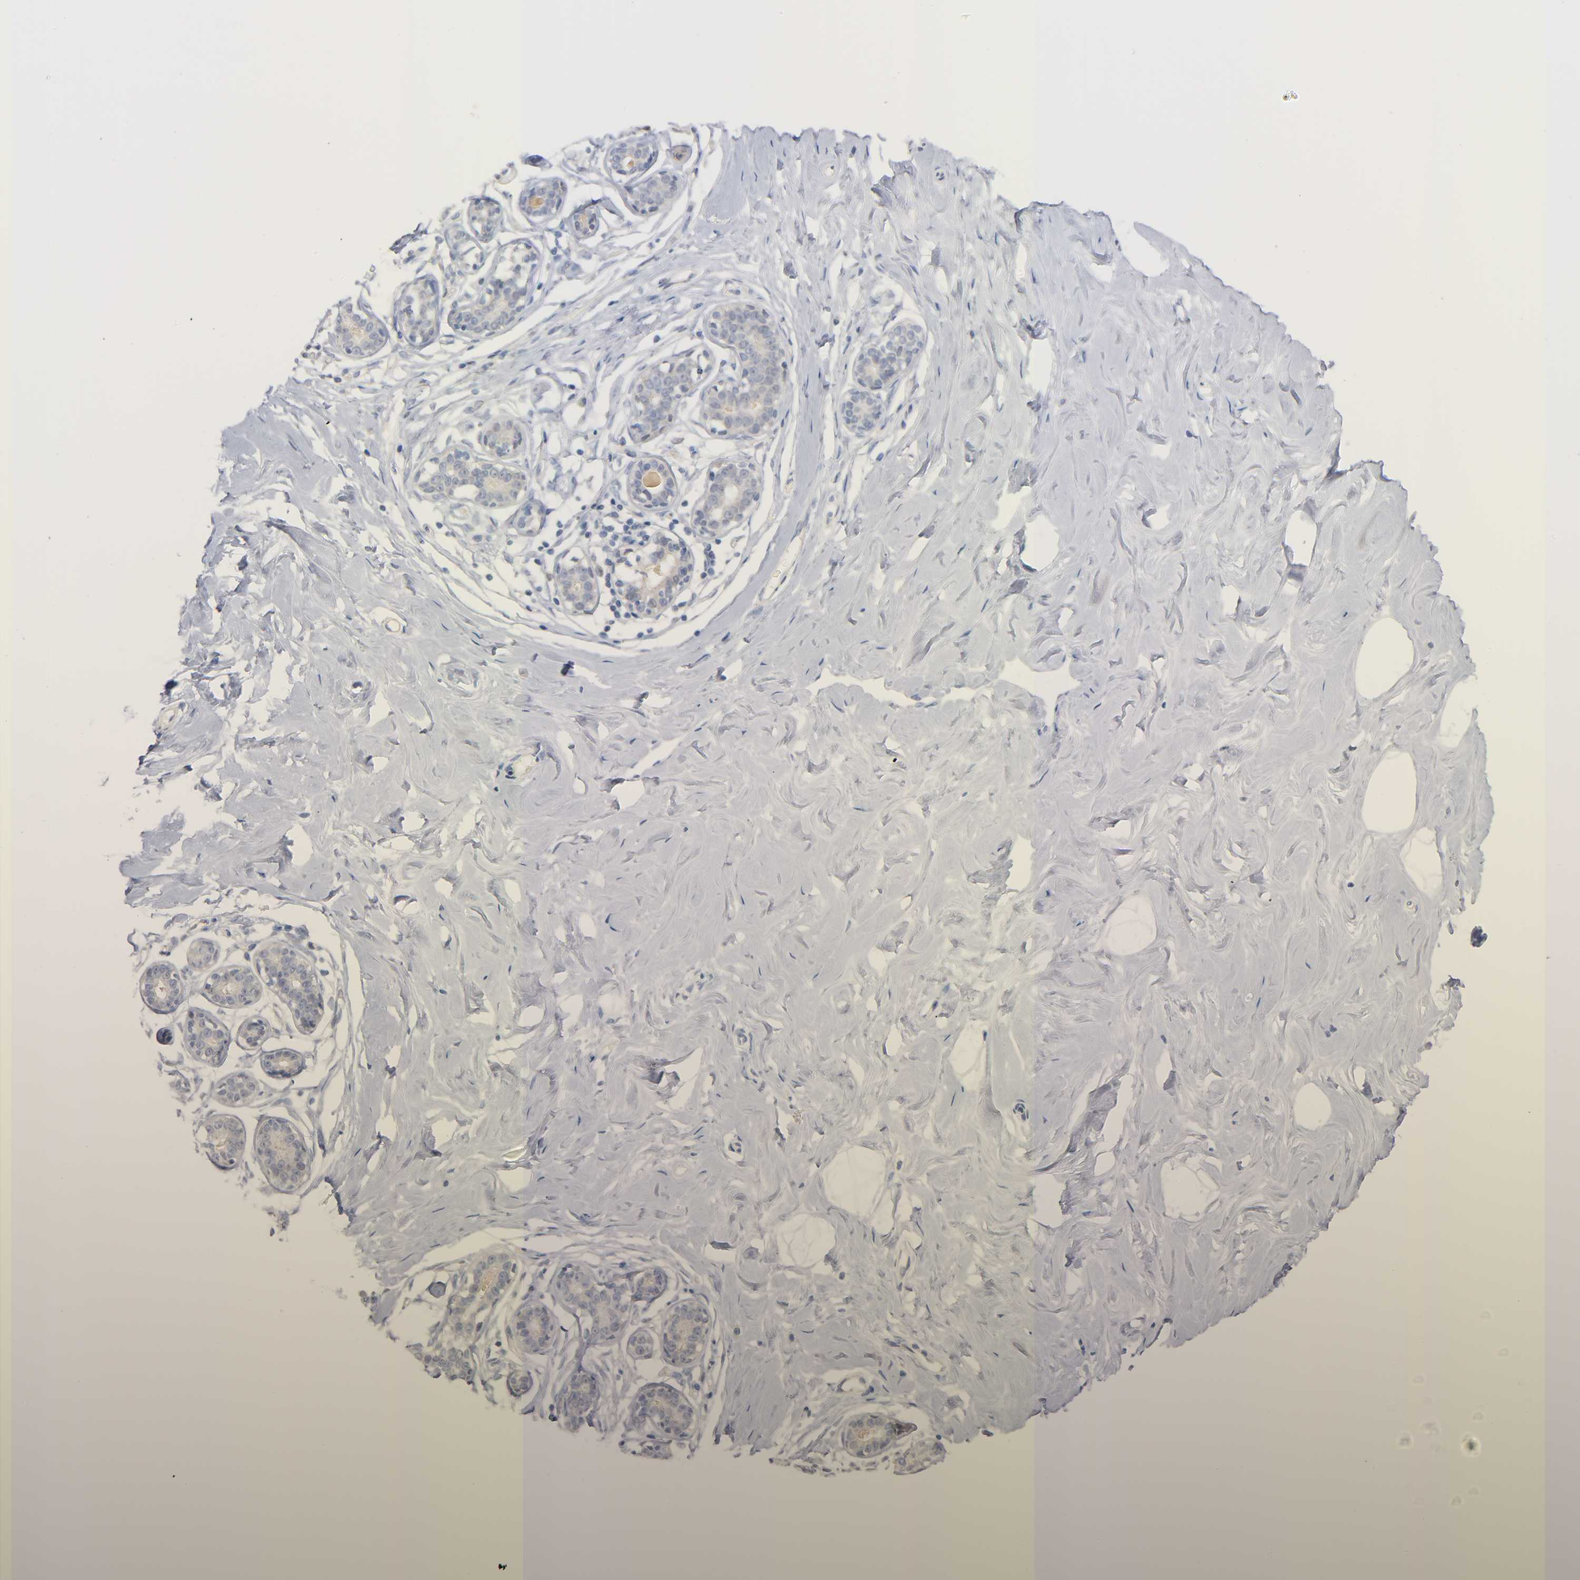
{"staining": {"intensity": "negative", "quantity": "none", "location": "none"}, "tissue": "breast", "cell_type": "Adipocytes", "image_type": "normal", "snomed": [{"axis": "morphology", "description": "Normal tissue, NOS"}, {"axis": "topography", "description": "Breast"}], "caption": "An immunohistochemistry image of normal breast is shown. There is no staining in adipocytes of breast. (DAB IHC with hematoxylin counter stain).", "gene": "IL18", "patient": {"sex": "female", "age": 23}}